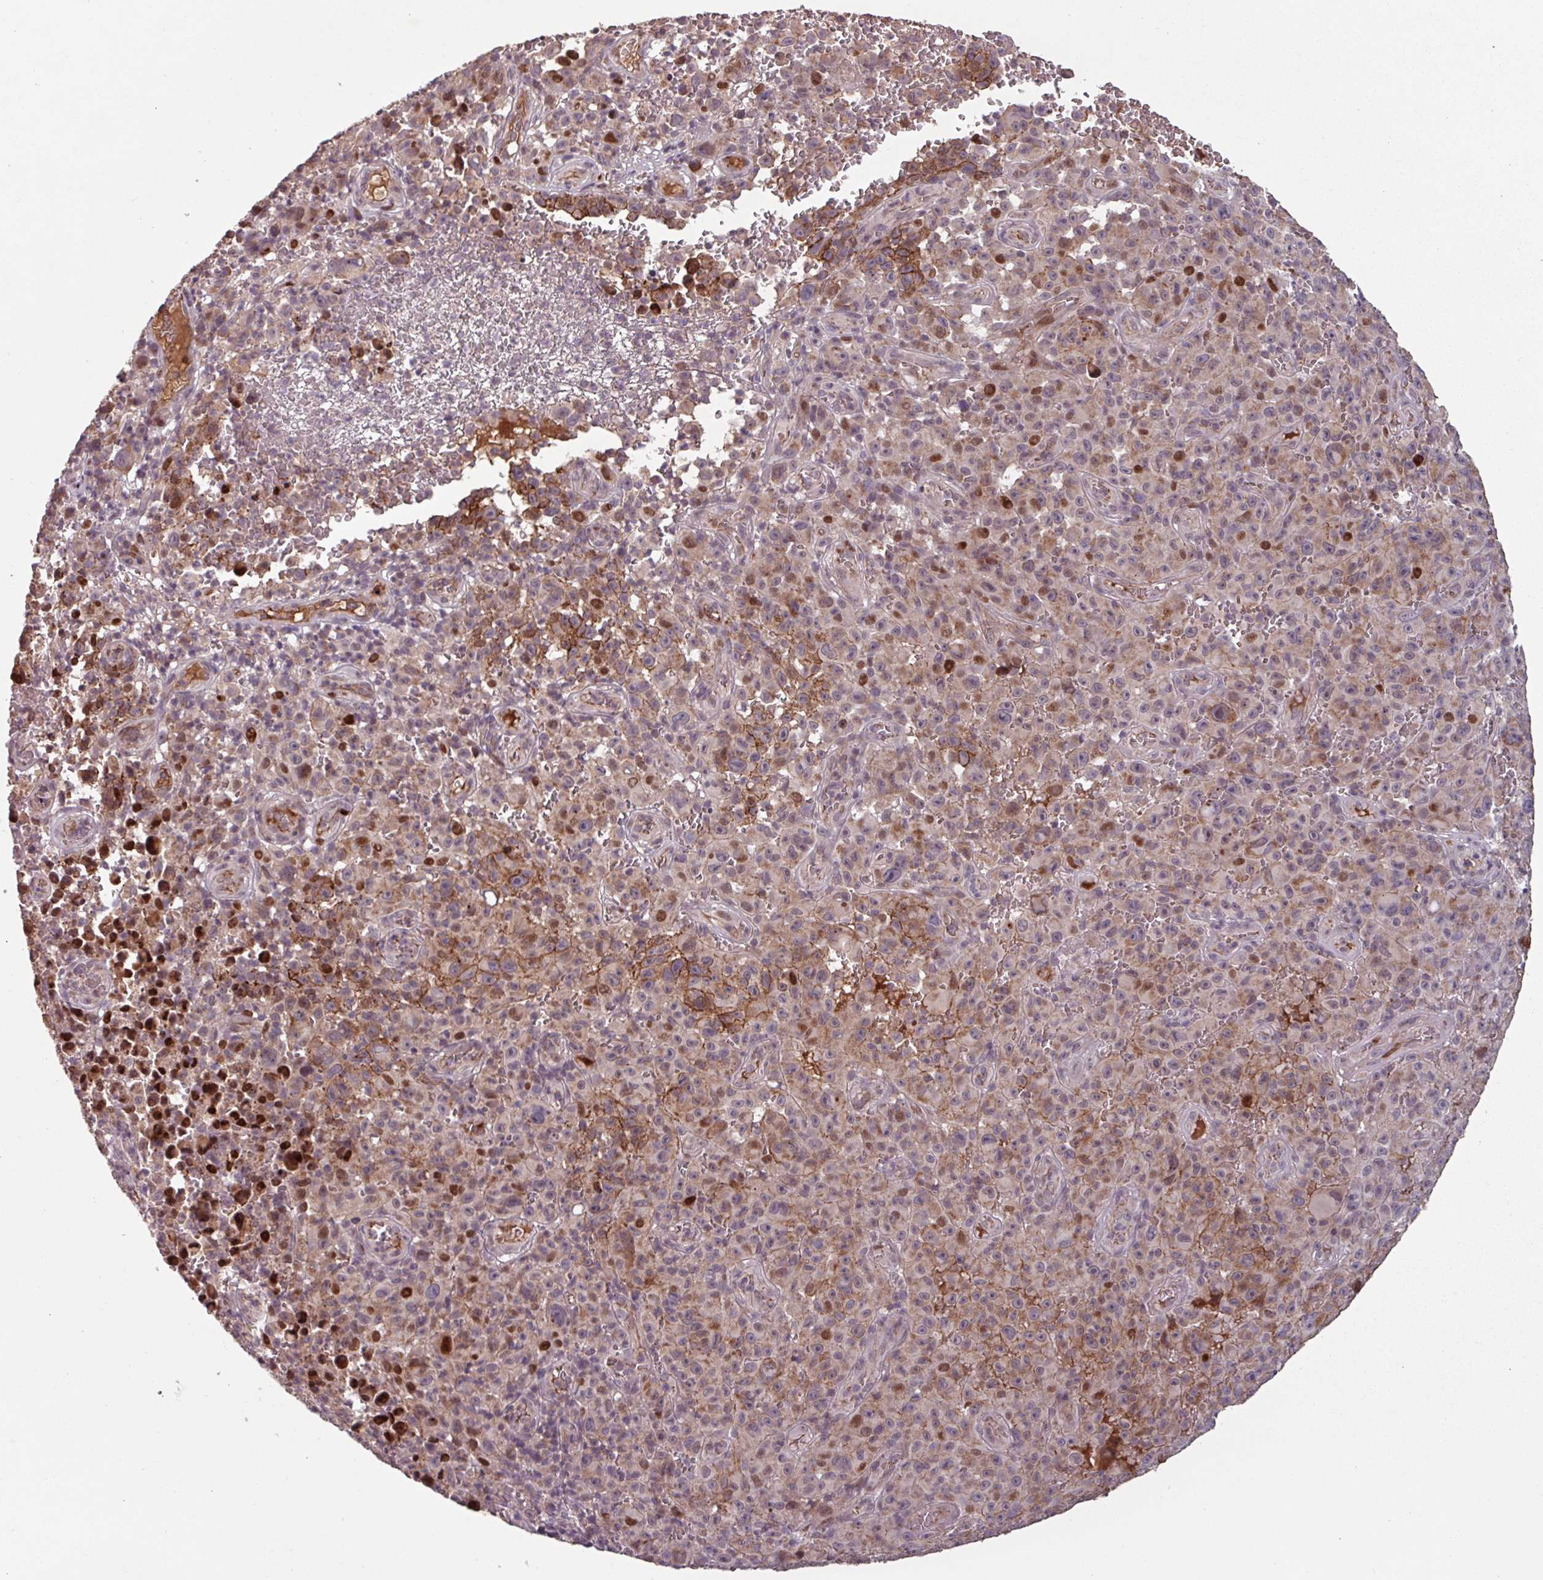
{"staining": {"intensity": "moderate", "quantity": "25%-75%", "location": "cytoplasmic/membranous"}, "tissue": "melanoma", "cell_type": "Tumor cells", "image_type": "cancer", "snomed": [{"axis": "morphology", "description": "Malignant melanoma, NOS"}, {"axis": "topography", "description": "Skin"}], "caption": "A brown stain highlights moderate cytoplasmic/membranous positivity of a protein in melanoma tumor cells.", "gene": "TMEM88", "patient": {"sex": "female", "age": 82}}